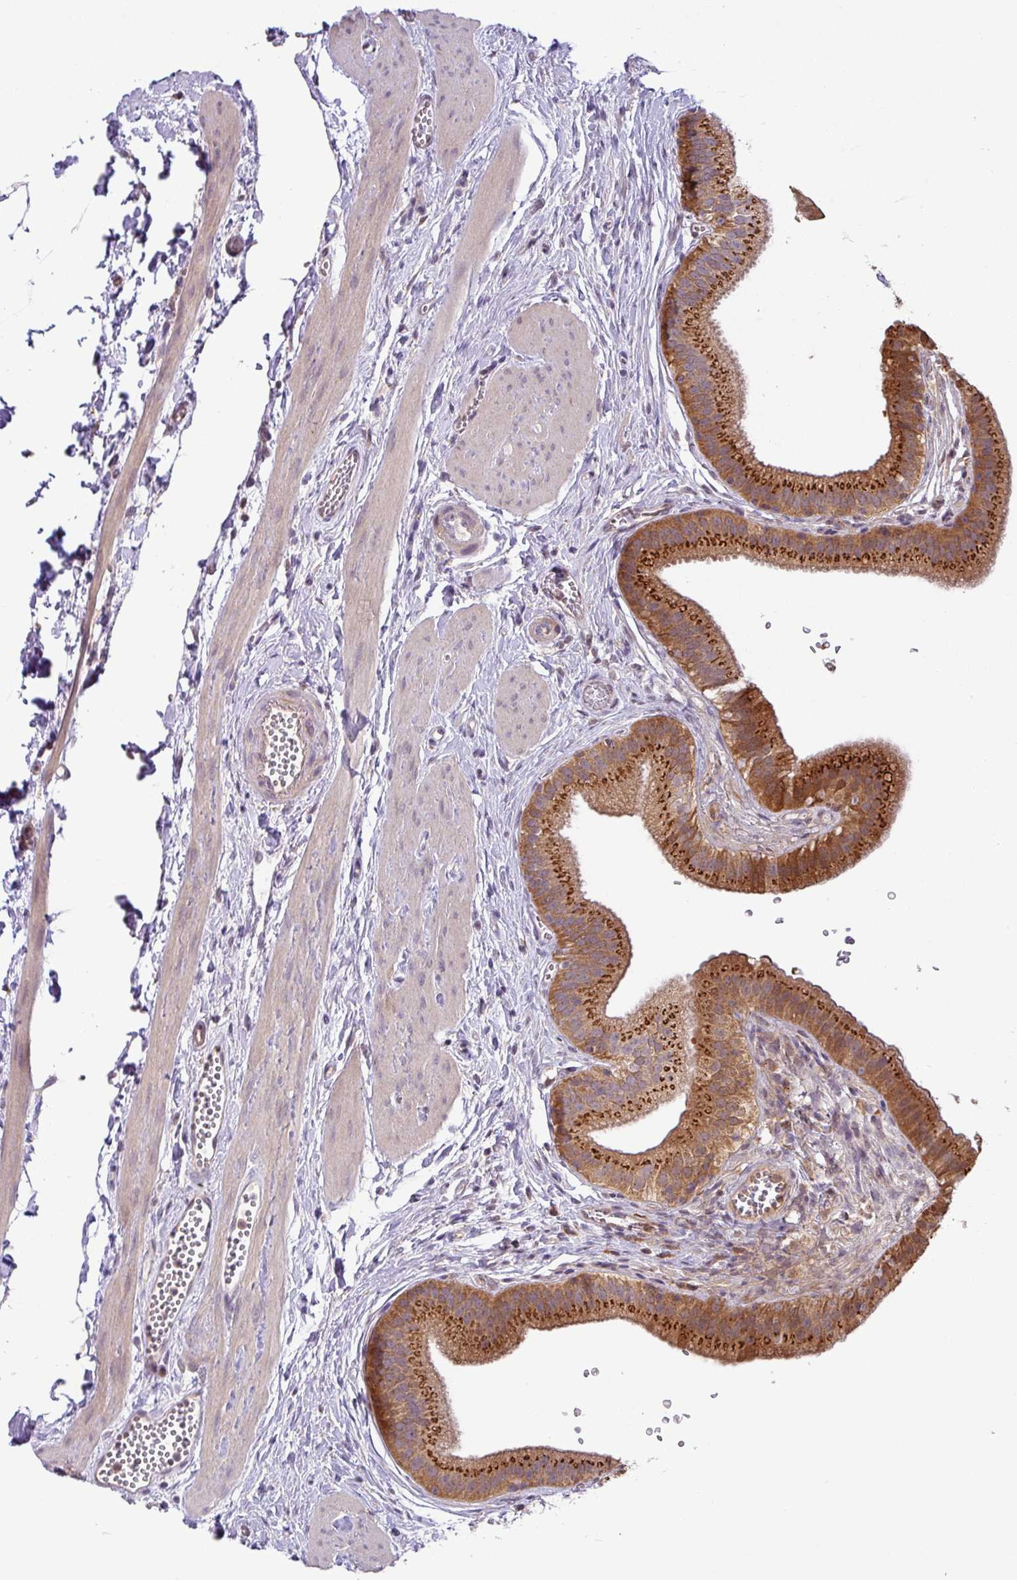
{"staining": {"intensity": "strong", "quantity": ">75%", "location": "cytoplasmic/membranous"}, "tissue": "gallbladder", "cell_type": "Glandular cells", "image_type": "normal", "snomed": [{"axis": "morphology", "description": "Normal tissue, NOS"}, {"axis": "topography", "description": "Gallbladder"}], "caption": "The histopathology image demonstrates staining of unremarkable gallbladder, revealing strong cytoplasmic/membranous protein expression (brown color) within glandular cells. The protein is stained brown, and the nuclei are stained in blue (DAB (3,3'-diaminobenzidine) IHC with brightfield microscopy, high magnification).", "gene": "GALNT12", "patient": {"sex": "female", "age": 54}}